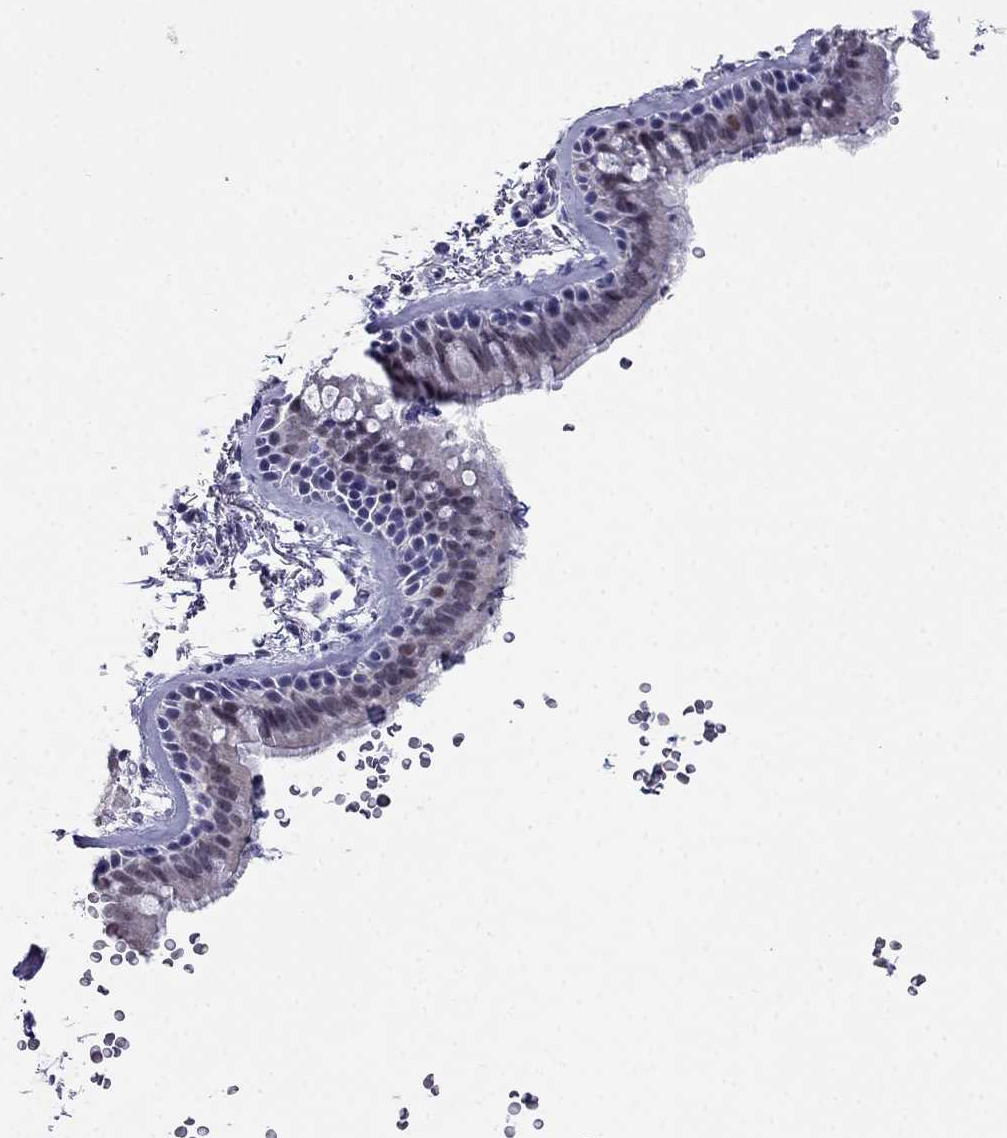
{"staining": {"intensity": "moderate", "quantity": "<25%", "location": "nuclear"}, "tissue": "bronchus", "cell_type": "Respiratory epithelial cells", "image_type": "normal", "snomed": [{"axis": "morphology", "description": "Normal tissue, NOS"}, {"axis": "topography", "description": "Lymph node"}, {"axis": "topography", "description": "Bronchus"}], "caption": "Immunohistochemistry image of unremarkable bronchus: human bronchus stained using immunohistochemistry shows low levels of moderate protein expression localized specifically in the nuclear of respiratory epithelial cells, appearing as a nuclear brown color.", "gene": "PPM1G", "patient": {"sex": "female", "age": 70}}